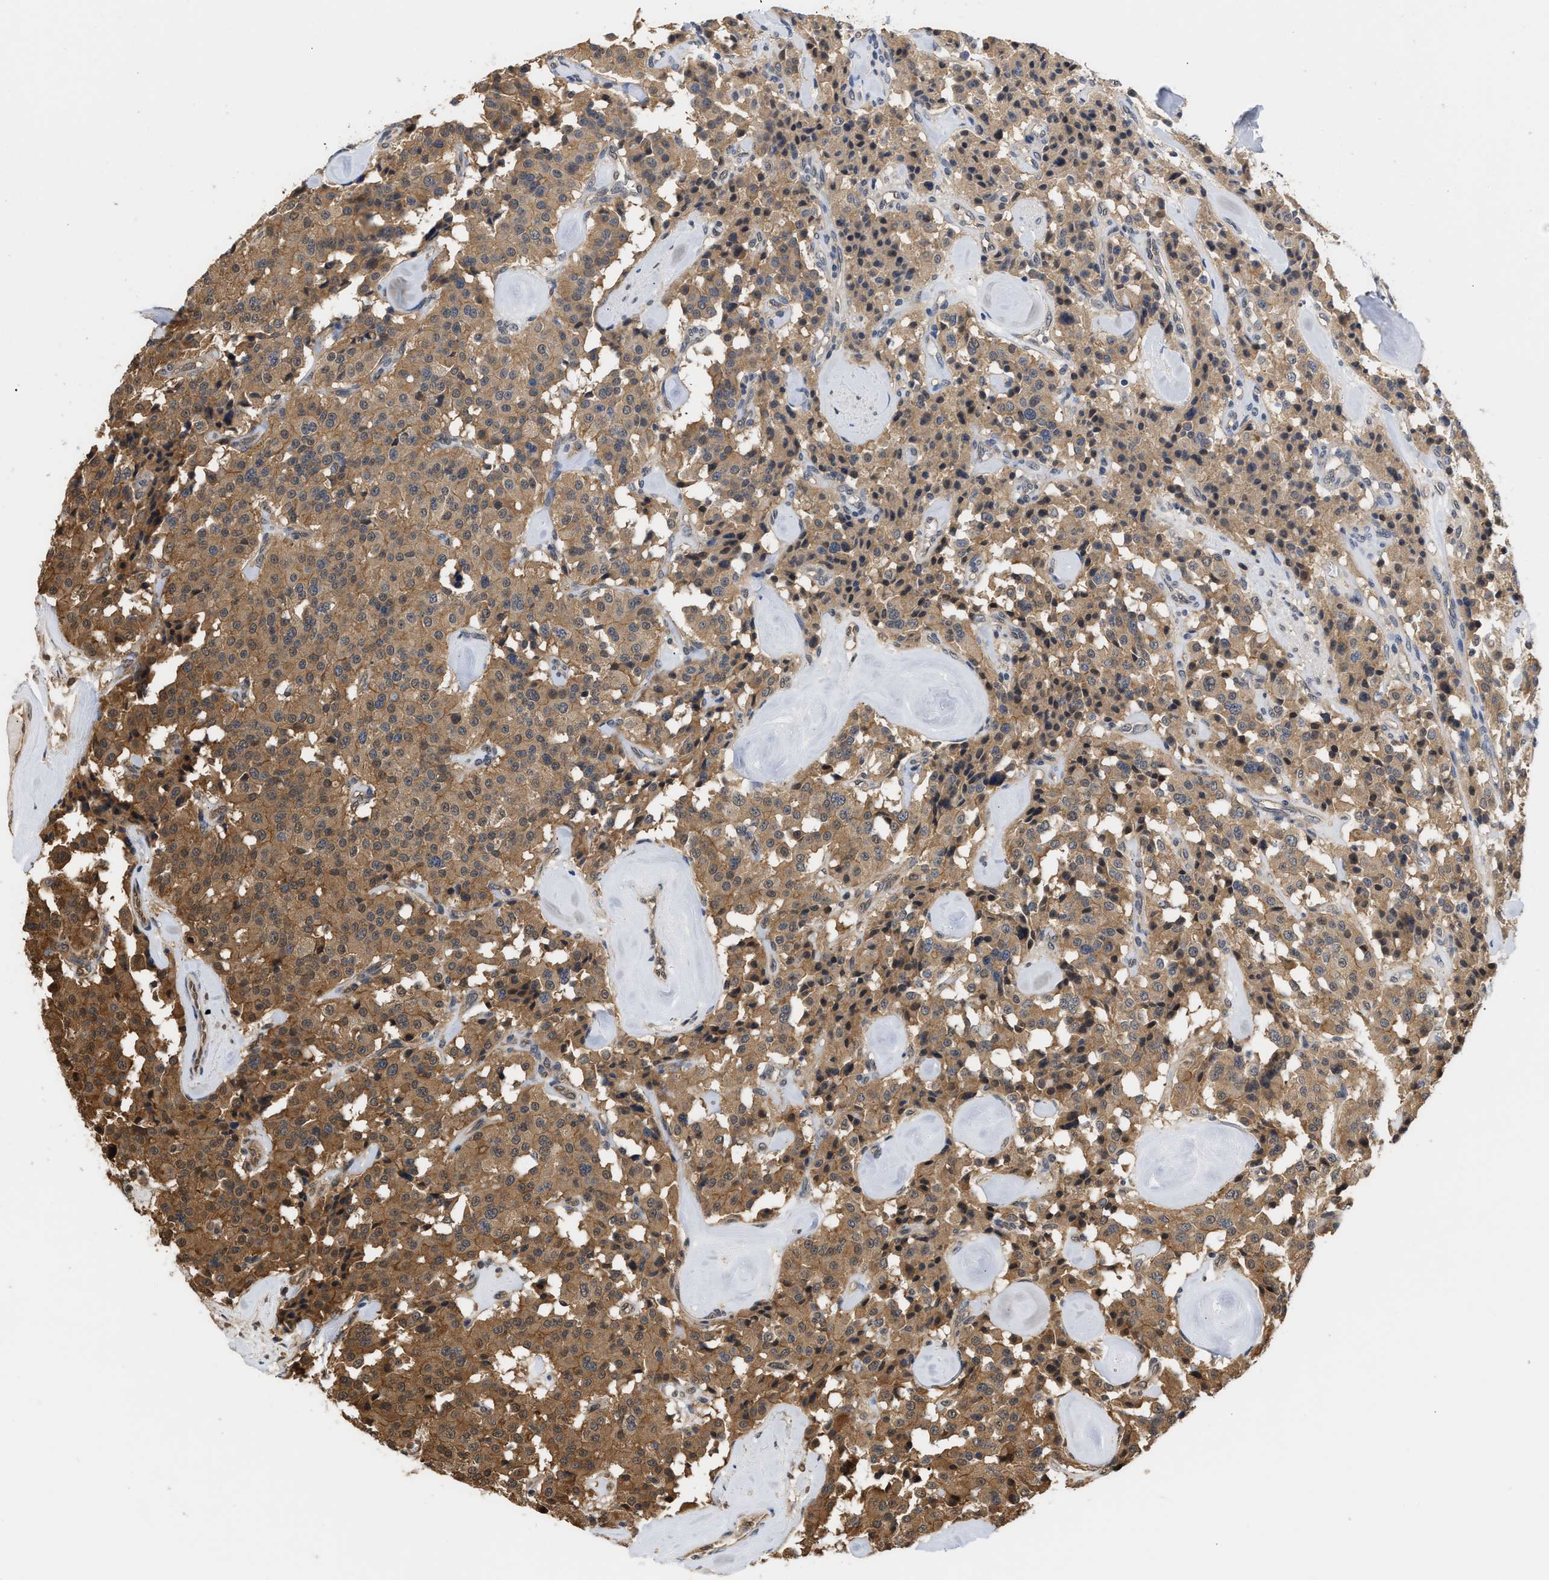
{"staining": {"intensity": "moderate", "quantity": ">75%", "location": "cytoplasmic/membranous,nuclear"}, "tissue": "carcinoid", "cell_type": "Tumor cells", "image_type": "cancer", "snomed": [{"axis": "morphology", "description": "Carcinoid, malignant, NOS"}, {"axis": "topography", "description": "Lung"}], "caption": "Immunohistochemistry micrograph of malignant carcinoid stained for a protein (brown), which demonstrates medium levels of moderate cytoplasmic/membranous and nuclear expression in approximately >75% of tumor cells.", "gene": "SCAI", "patient": {"sex": "male", "age": 30}}